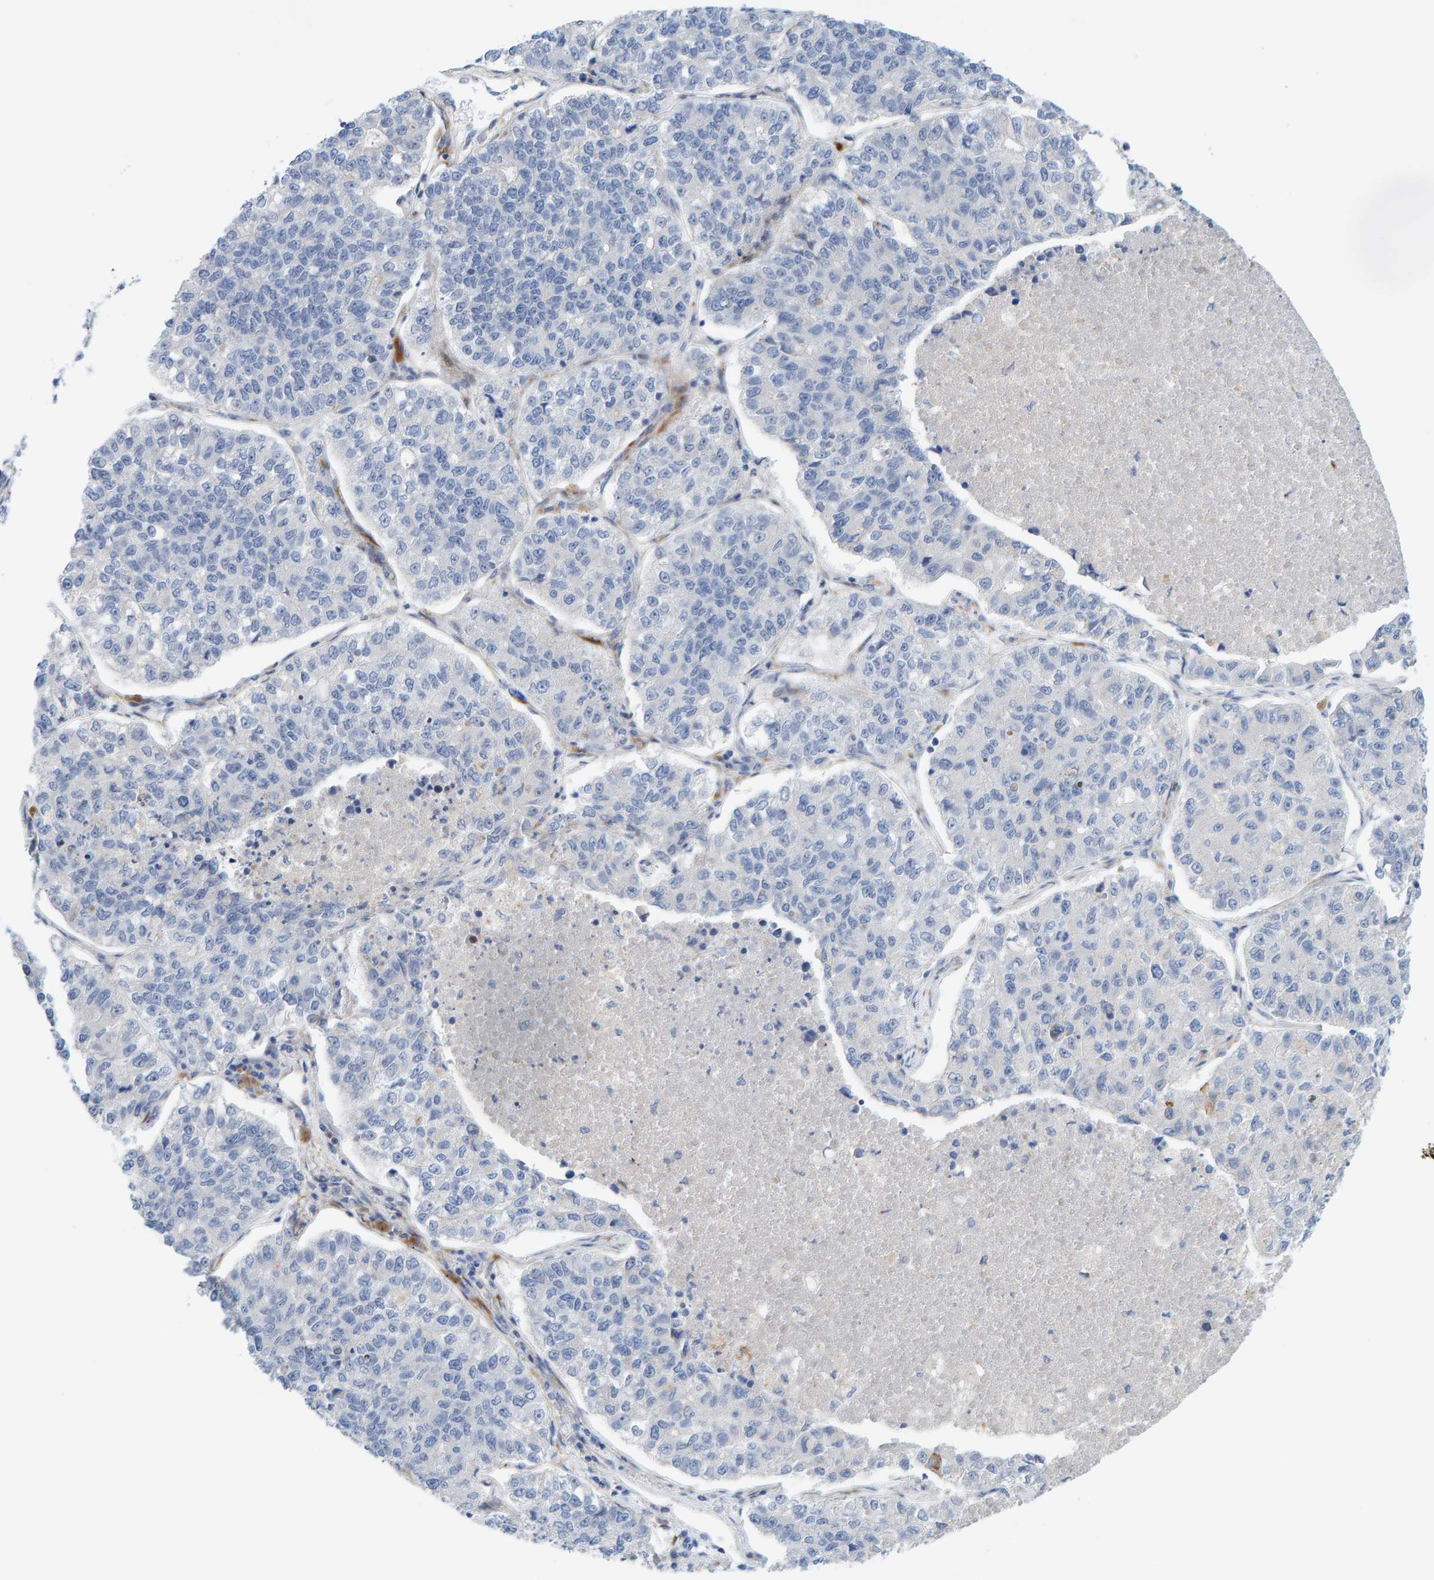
{"staining": {"intensity": "negative", "quantity": "none", "location": "none"}, "tissue": "lung cancer", "cell_type": "Tumor cells", "image_type": "cancer", "snomed": [{"axis": "morphology", "description": "Adenocarcinoma, NOS"}, {"axis": "topography", "description": "Lung"}], "caption": "The histopathology image reveals no staining of tumor cells in lung cancer (adenocarcinoma).", "gene": "POLG2", "patient": {"sex": "male", "age": 49}}